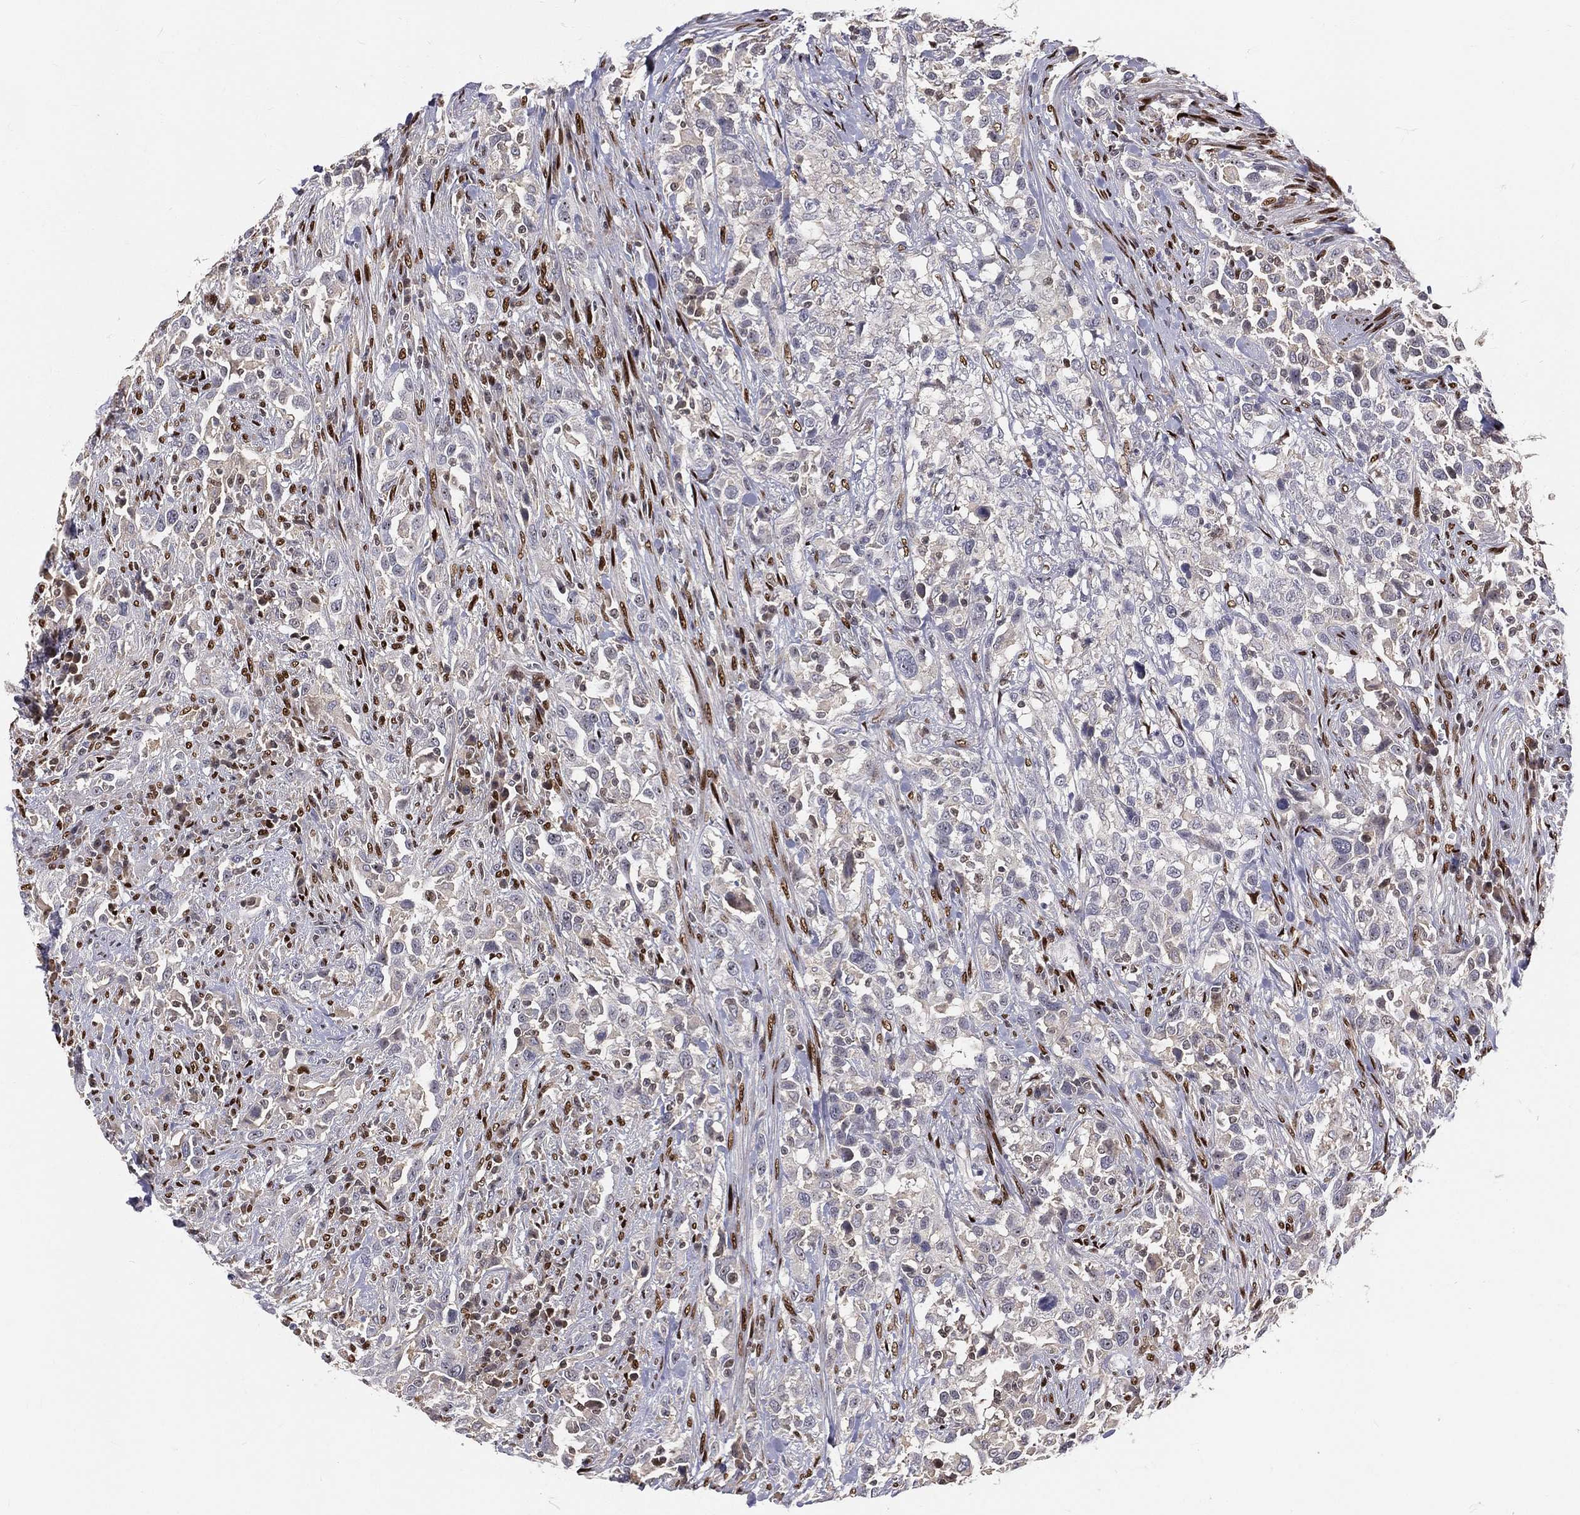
{"staining": {"intensity": "negative", "quantity": "none", "location": "none"}, "tissue": "urothelial cancer", "cell_type": "Tumor cells", "image_type": "cancer", "snomed": [{"axis": "morphology", "description": "Urothelial carcinoma, NOS"}, {"axis": "morphology", "description": "Urothelial carcinoma, High grade"}, {"axis": "topography", "description": "Urinary bladder"}], "caption": "IHC histopathology image of urothelial carcinoma (high-grade) stained for a protein (brown), which exhibits no staining in tumor cells.", "gene": "ZEB1", "patient": {"sex": "female", "age": 64}}